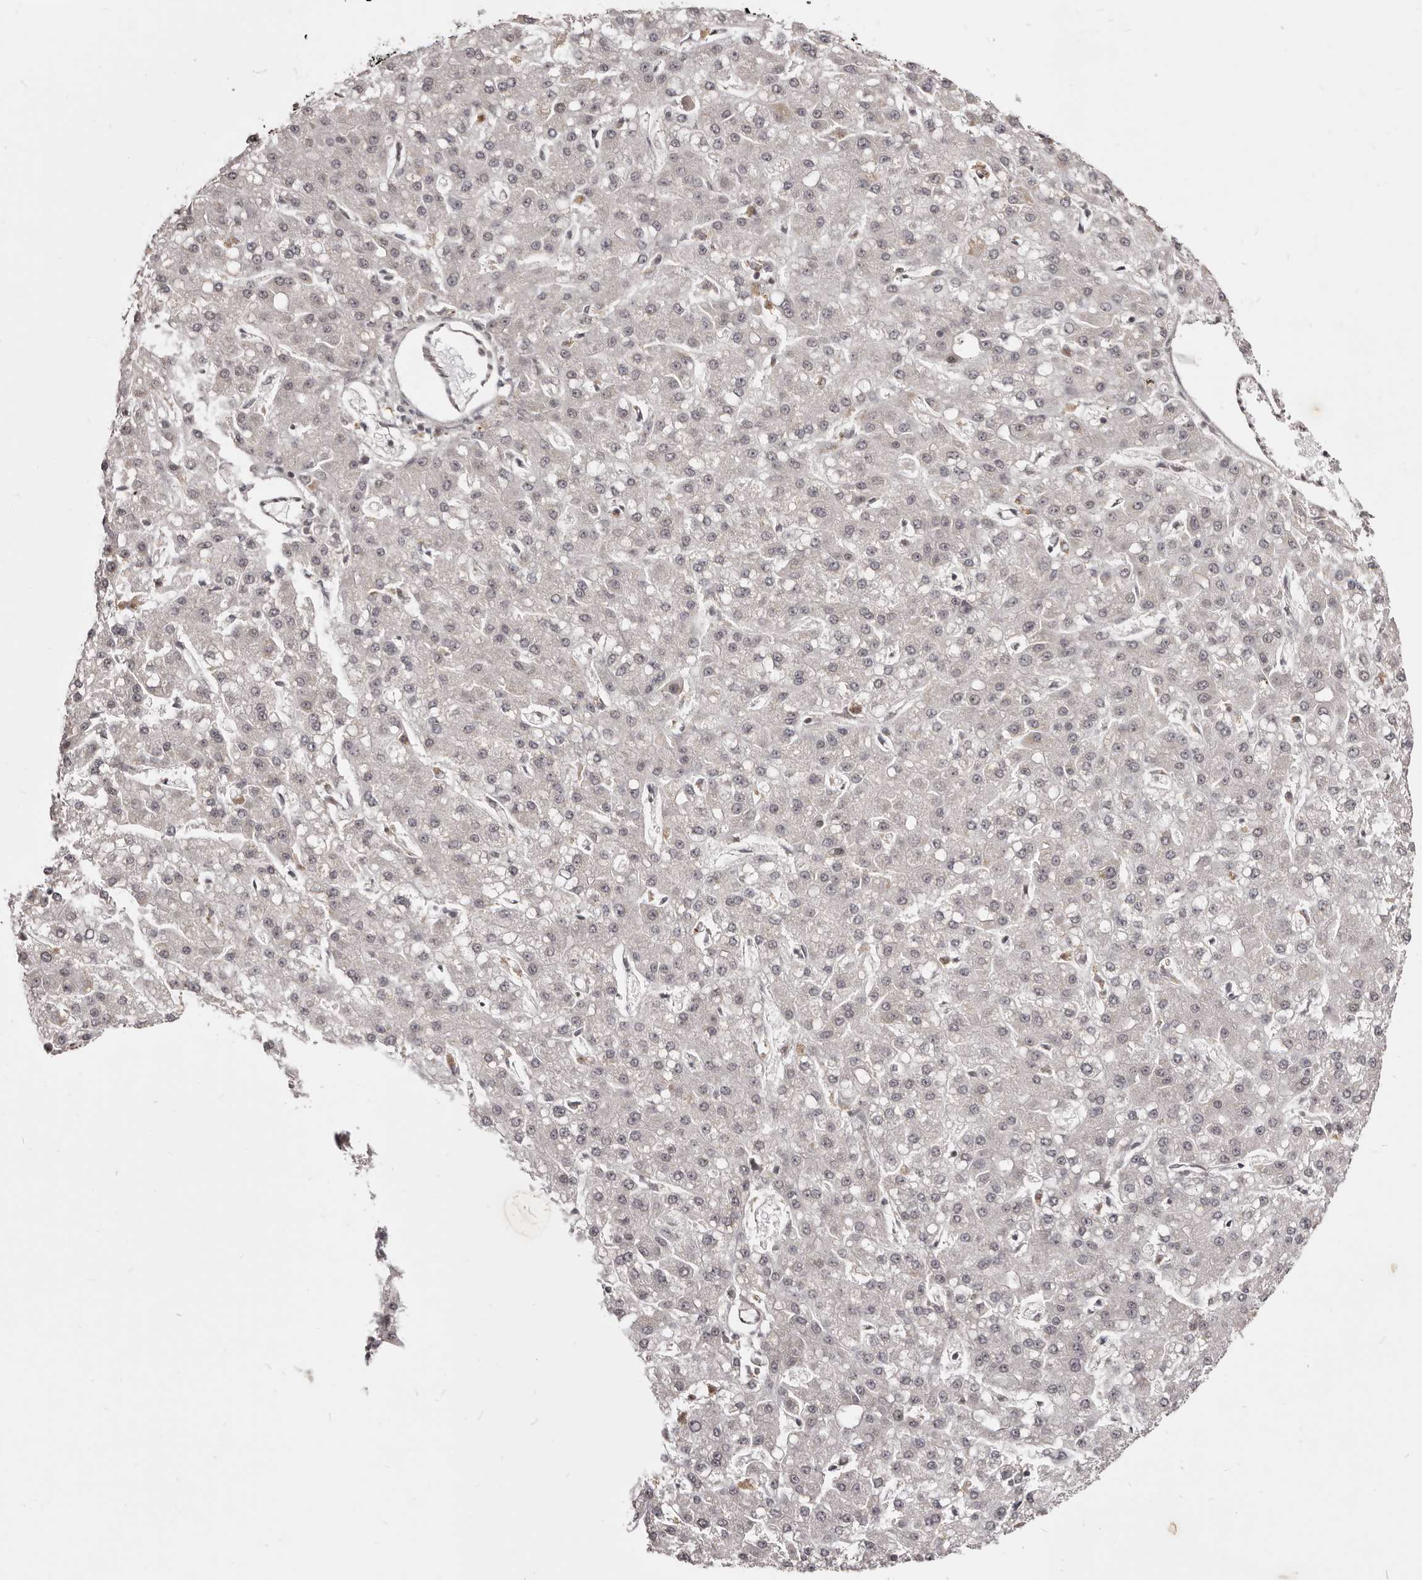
{"staining": {"intensity": "negative", "quantity": "none", "location": "none"}, "tissue": "liver cancer", "cell_type": "Tumor cells", "image_type": "cancer", "snomed": [{"axis": "morphology", "description": "Carcinoma, Hepatocellular, NOS"}, {"axis": "topography", "description": "Liver"}], "caption": "Protein analysis of liver hepatocellular carcinoma exhibits no significant staining in tumor cells.", "gene": "THUMPD1", "patient": {"sex": "male", "age": 67}}